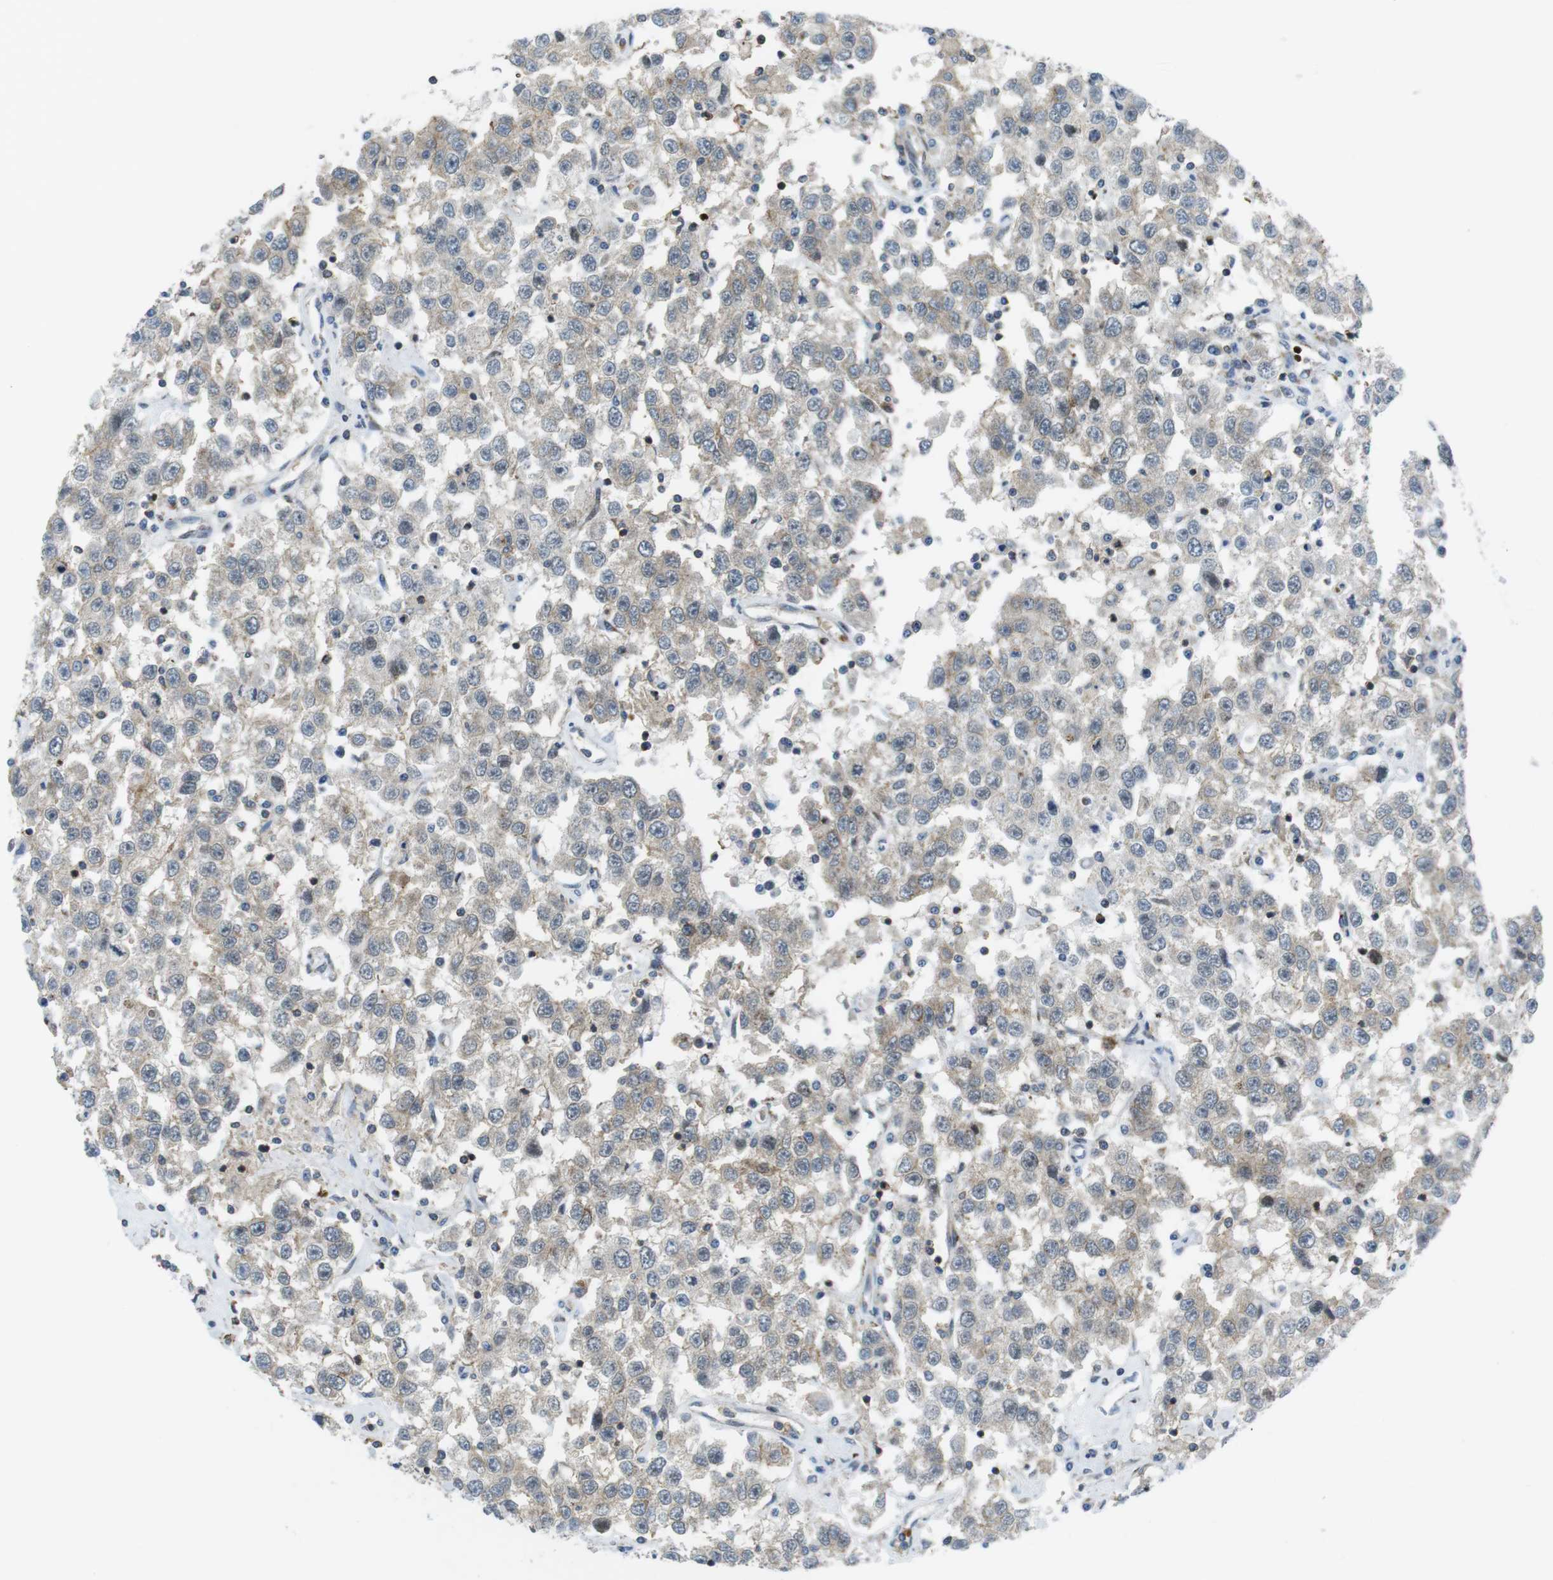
{"staining": {"intensity": "negative", "quantity": "none", "location": "none"}, "tissue": "testis cancer", "cell_type": "Tumor cells", "image_type": "cancer", "snomed": [{"axis": "morphology", "description": "Seminoma, NOS"}, {"axis": "topography", "description": "Testis"}], "caption": "This is a histopathology image of immunohistochemistry staining of seminoma (testis), which shows no positivity in tumor cells. The staining is performed using DAB (3,3'-diaminobenzidine) brown chromogen with nuclei counter-stained in using hematoxylin.", "gene": "CUL7", "patient": {"sex": "male", "age": 41}}